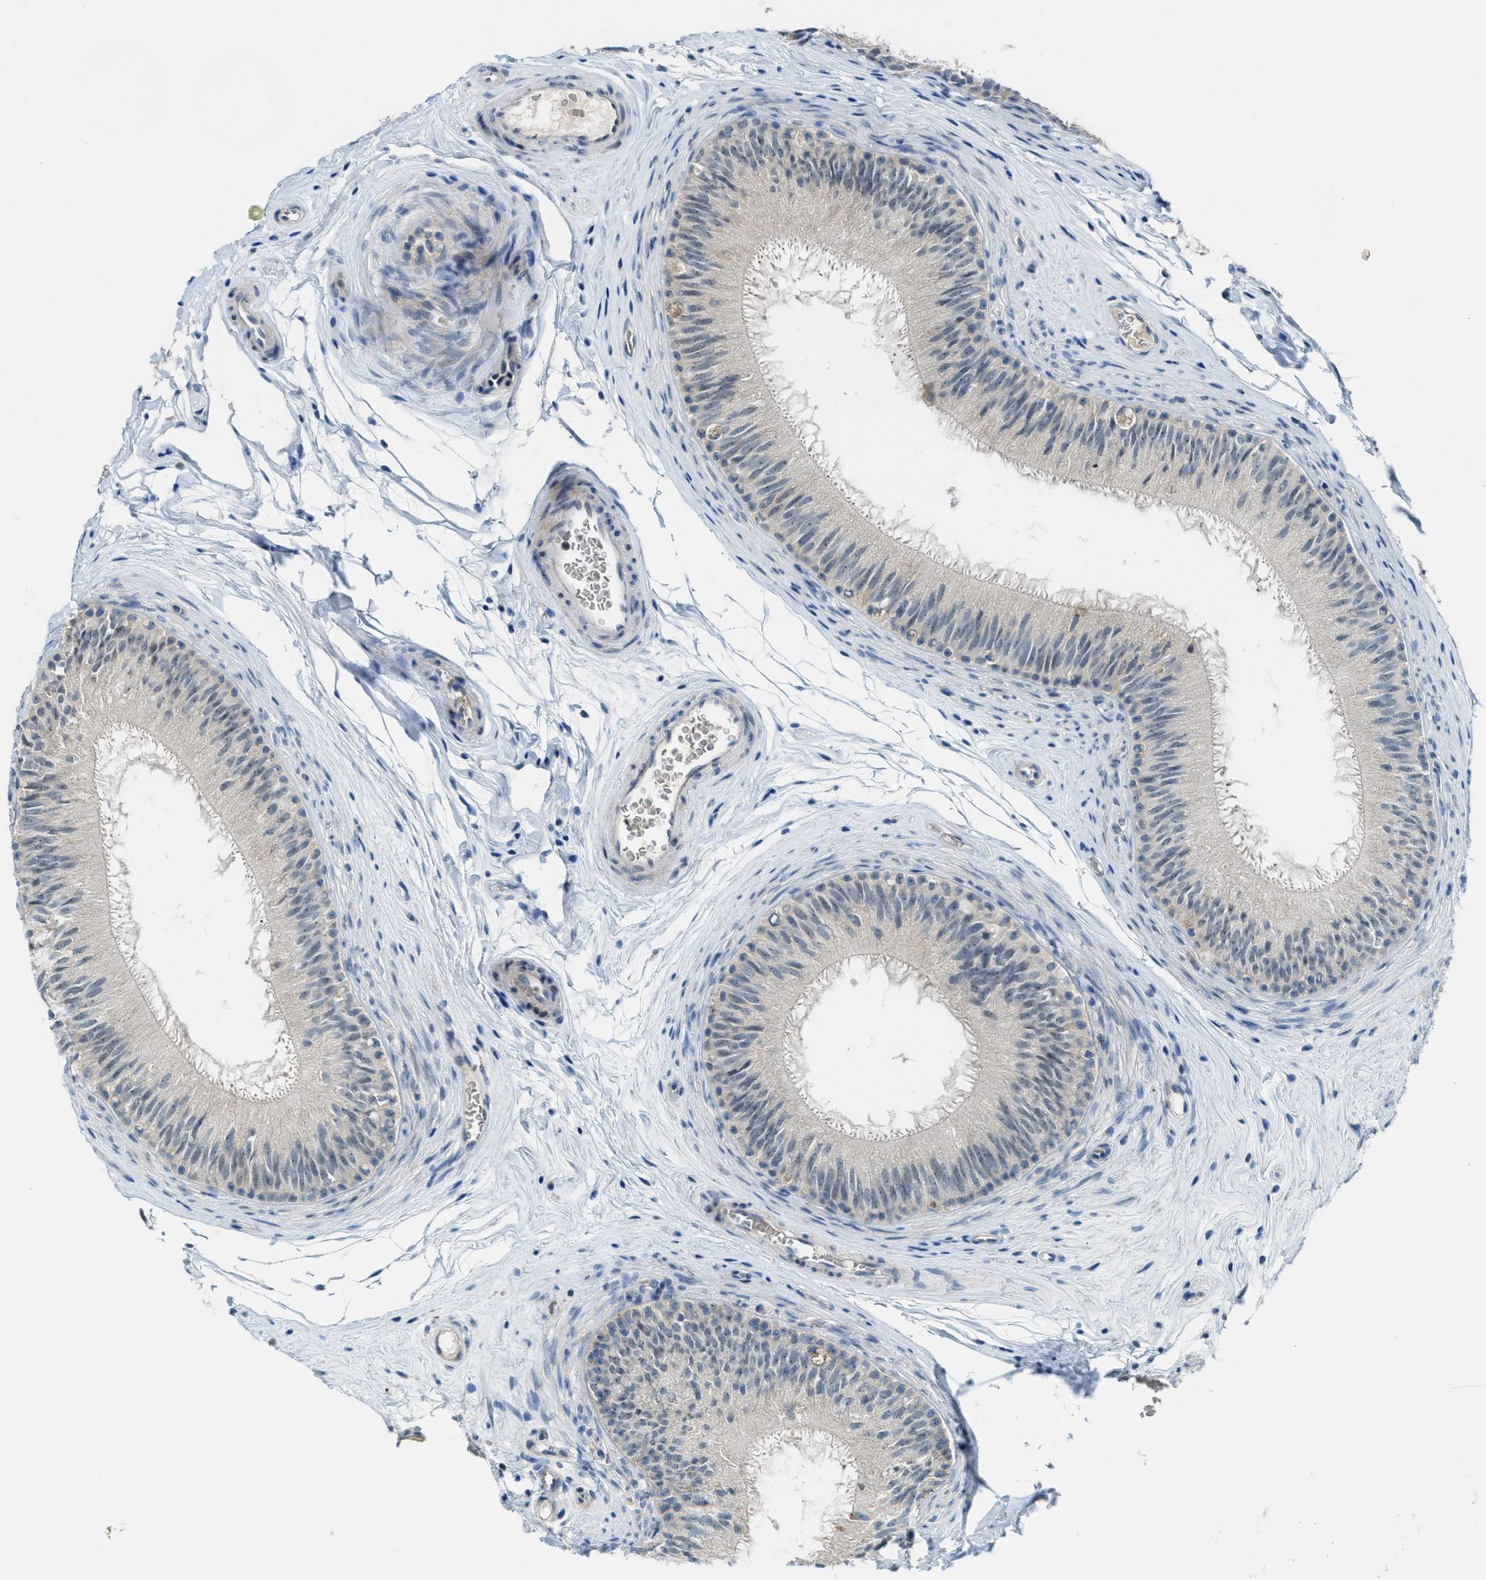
{"staining": {"intensity": "negative", "quantity": "none", "location": "none"}, "tissue": "epididymis", "cell_type": "Glandular cells", "image_type": "normal", "snomed": [{"axis": "morphology", "description": "Normal tissue, NOS"}, {"axis": "topography", "description": "Testis"}, {"axis": "topography", "description": "Epididymis"}], "caption": "Immunohistochemistry image of normal human epididymis stained for a protein (brown), which demonstrates no positivity in glandular cells. (IHC, brightfield microscopy, high magnification).", "gene": "CDON", "patient": {"sex": "male", "age": 36}}